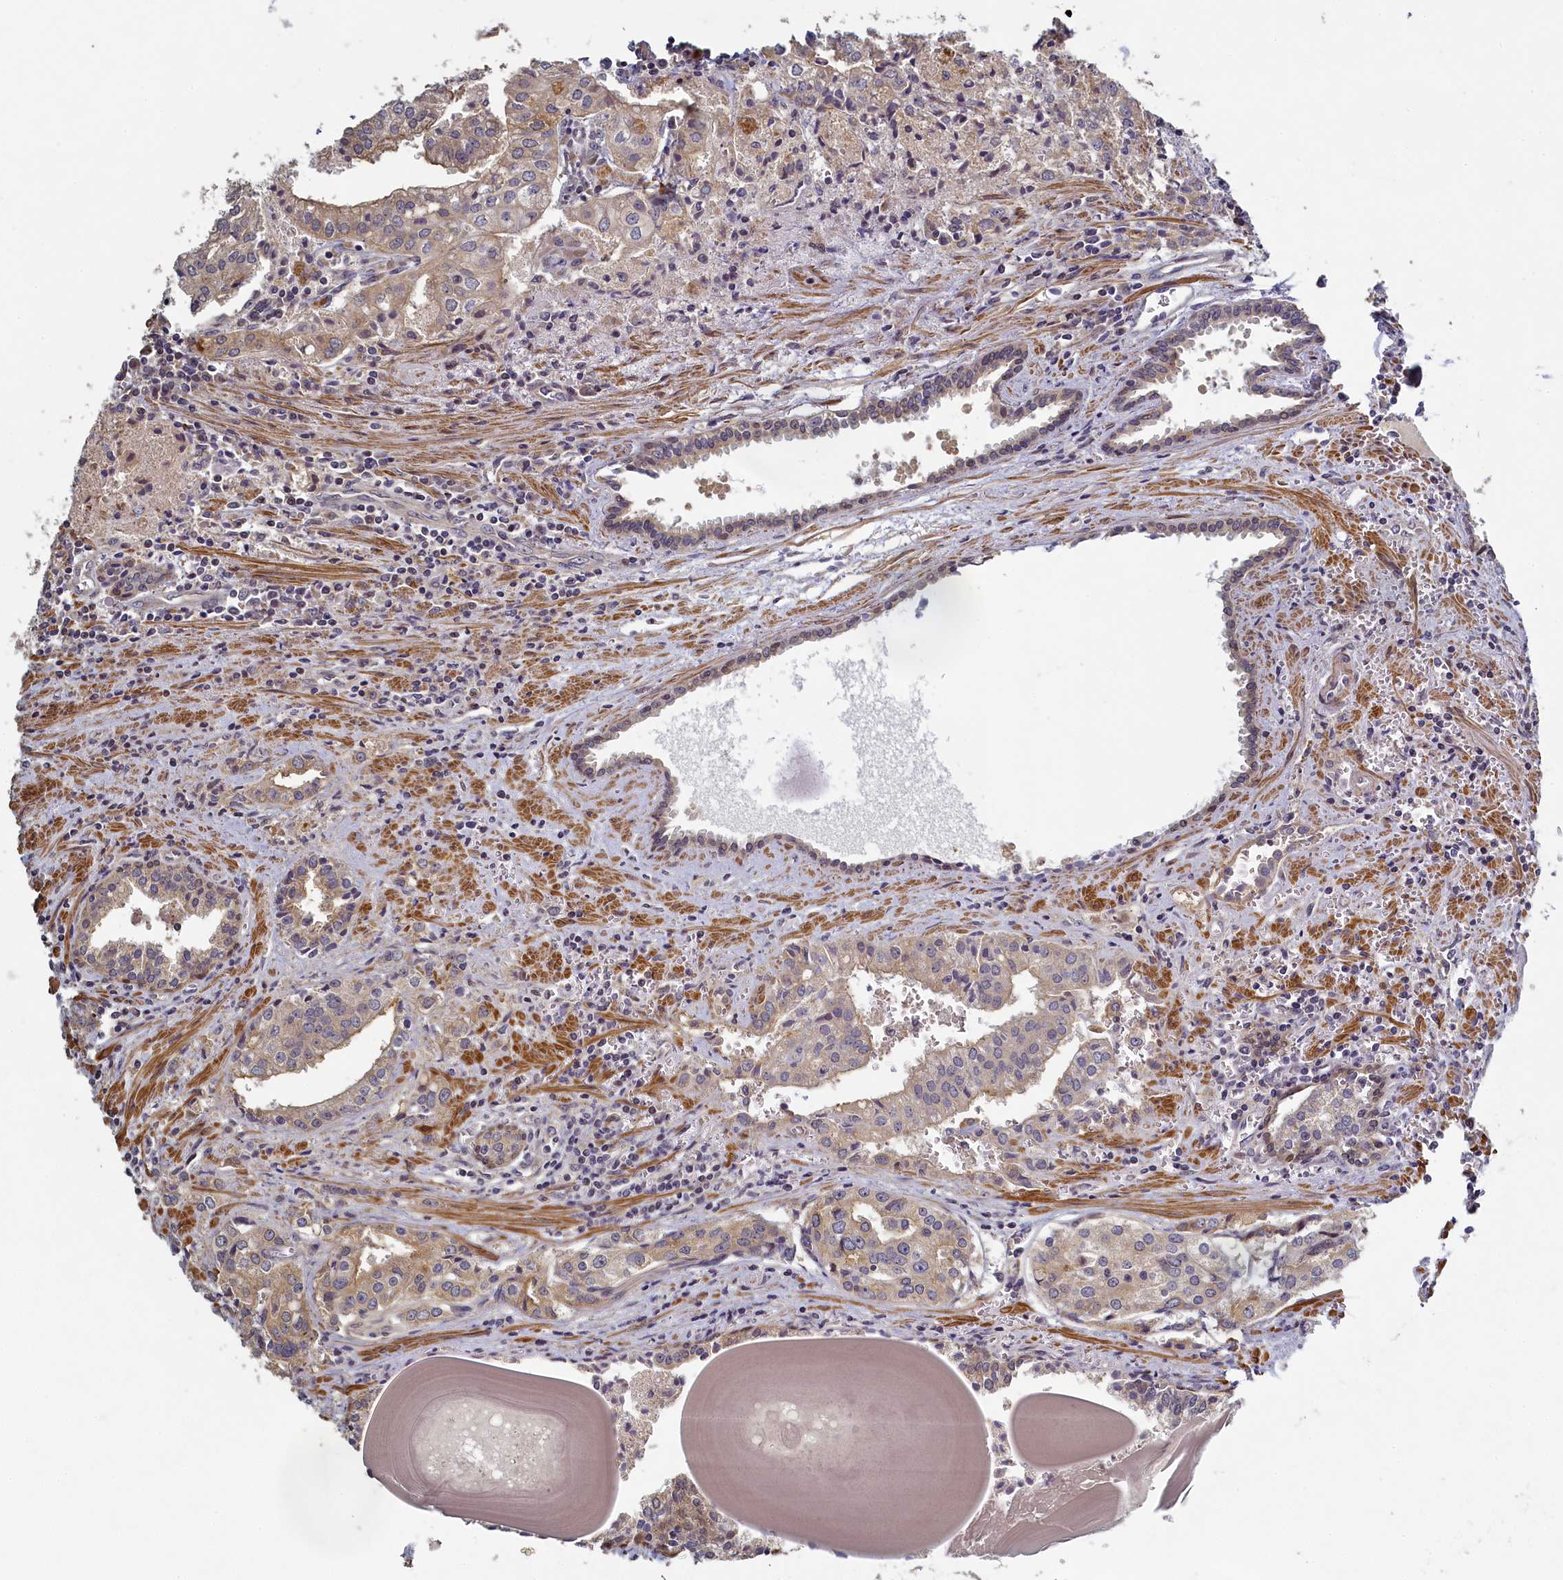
{"staining": {"intensity": "moderate", "quantity": "25%-75%", "location": "cytoplasmic/membranous"}, "tissue": "prostate cancer", "cell_type": "Tumor cells", "image_type": "cancer", "snomed": [{"axis": "morphology", "description": "Adenocarcinoma, High grade"}, {"axis": "topography", "description": "Prostate"}], "caption": "Immunohistochemistry (IHC) histopathology image of adenocarcinoma (high-grade) (prostate) stained for a protein (brown), which exhibits medium levels of moderate cytoplasmic/membranous staining in approximately 25%-75% of tumor cells.", "gene": "DIXDC1", "patient": {"sex": "male", "age": 68}}